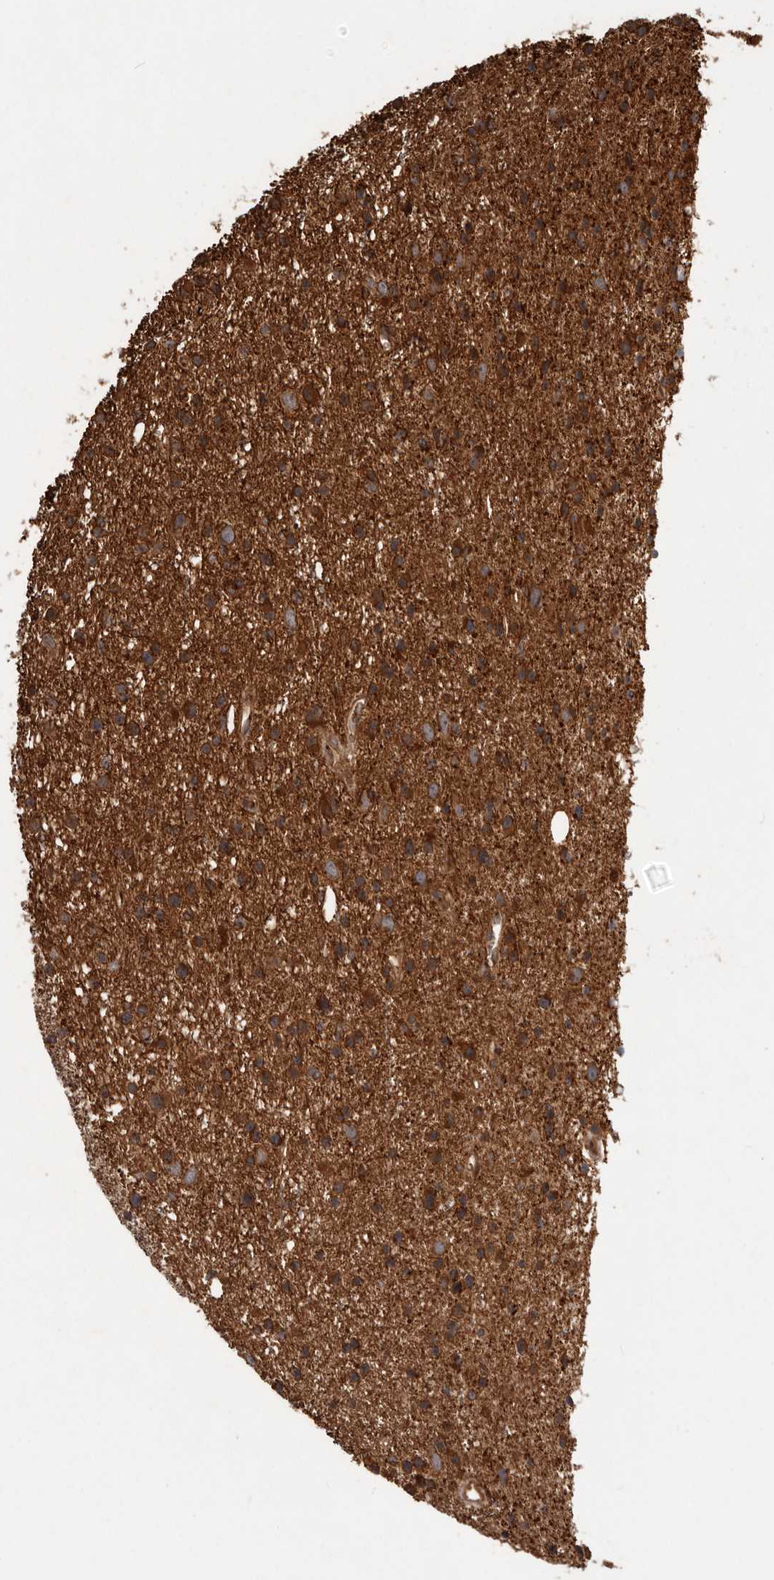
{"staining": {"intensity": "strong", "quantity": ">75%", "location": "cytoplasmic/membranous"}, "tissue": "glioma", "cell_type": "Tumor cells", "image_type": "cancer", "snomed": [{"axis": "morphology", "description": "Glioma, malignant, Low grade"}, {"axis": "topography", "description": "Cerebral cortex"}], "caption": "Strong cytoplasmic/membranous positivity is identified in approximately >75% of tumor cells in malignant glioma (low-grade).", "gene": "SLC22A3", "patient": {"sex": "female", "age": 39}}